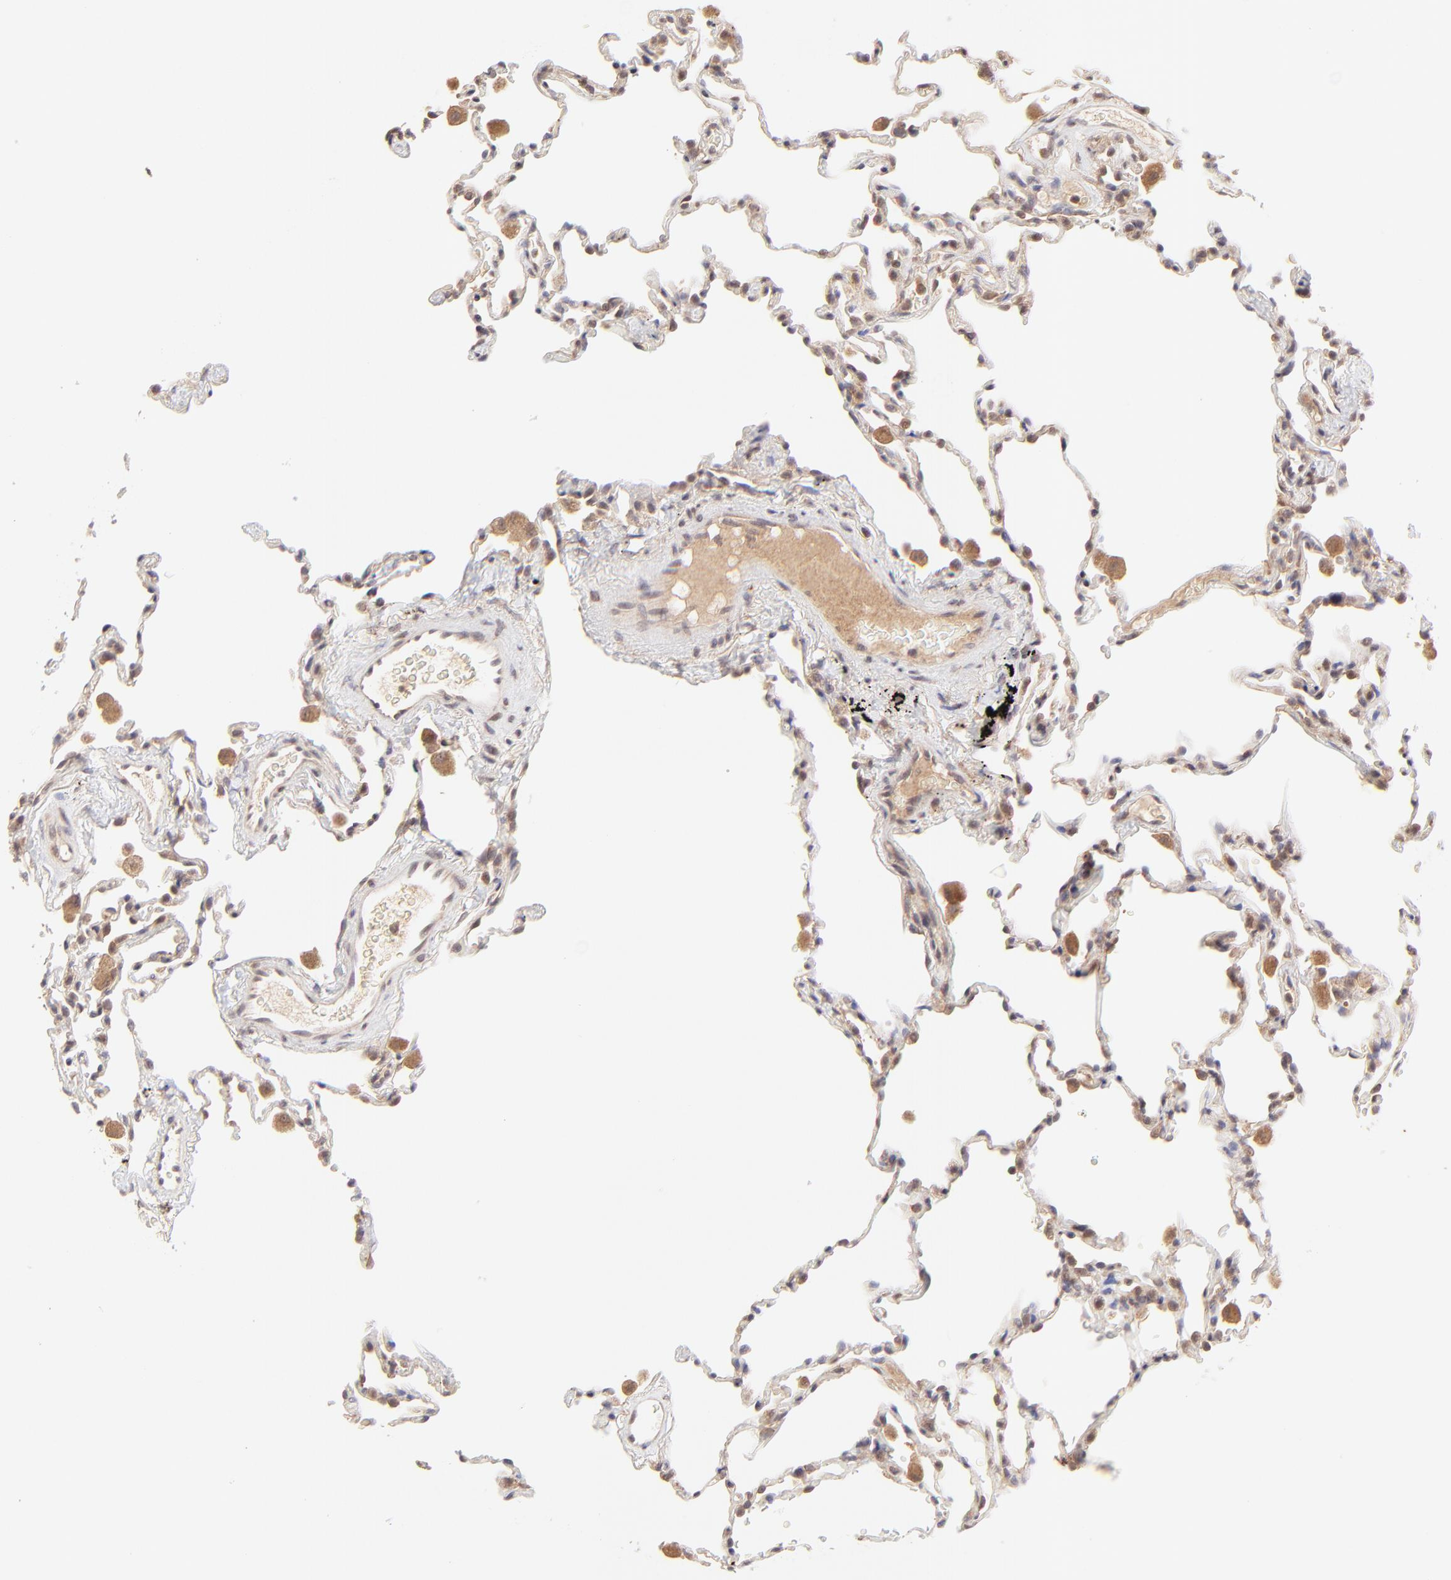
{"staining": {"intensity": "moderate", "quantity": ">75%", "location": "cytoplasmic/membranous"}, "tissue": "lung", "cell_type": "Alveolar cells", "image_type": "normal", "snomed": [{"axis": "morphology", "description": "Normal tissue, NOS"}, {"axis": "morphology", "description": "Soft tissue tumor metastatic"}, {"axis": "topography", "description": "Lung"}], "caption": "Moderate cytoplasmic/membranous protein positivity is seen in about >75% of alveolar cells in lung.", "gene": "TNRC6B", "patient": {"sex": "male", "age": 59}}